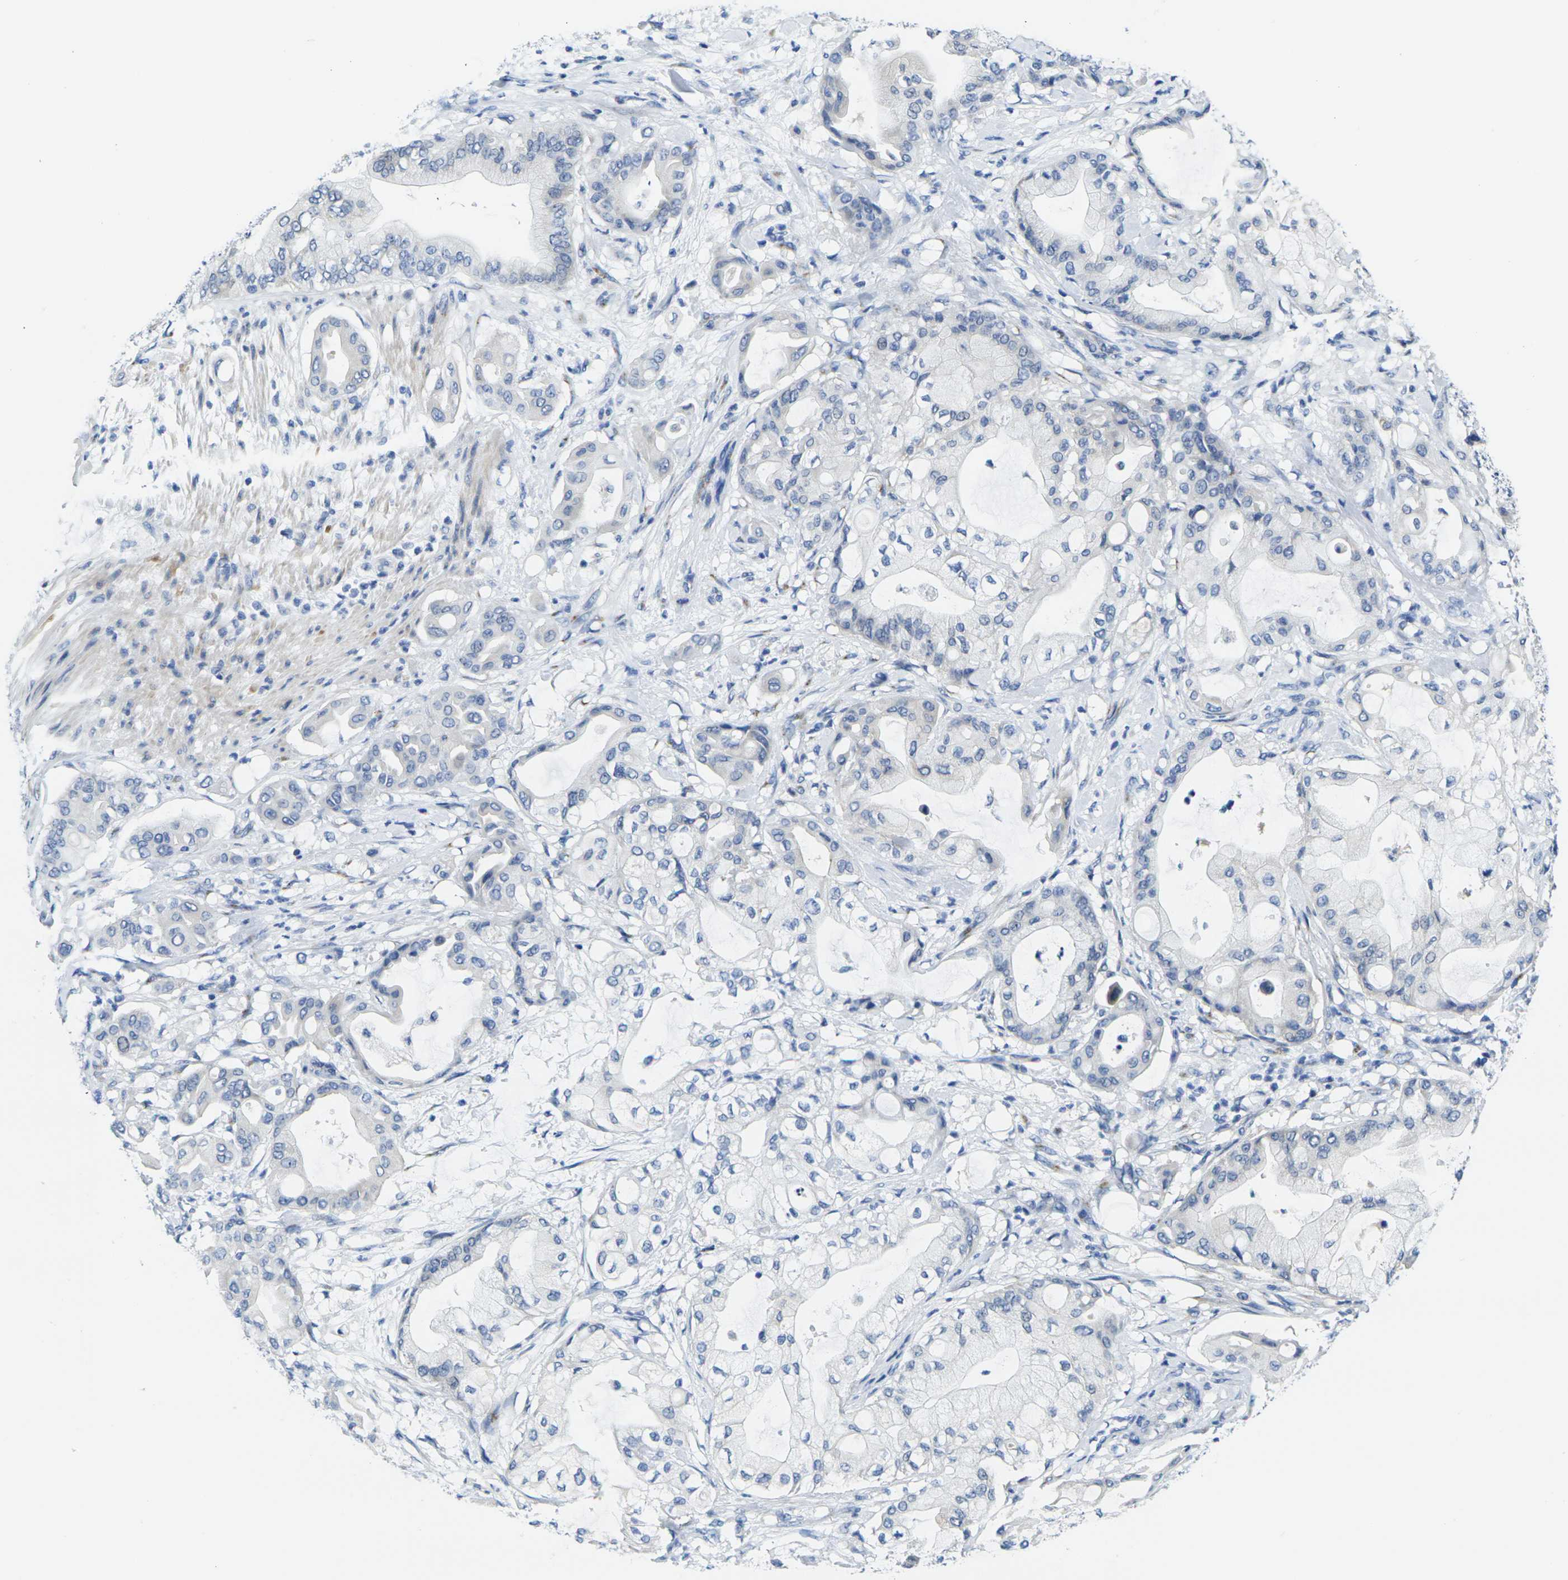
{"staining": {"intensity": "negative", "quantity": "none", "location": "none"}, "tissue": "pancreatic cancer", "cell_type": "Tumor cells", "image_type": "cancer", "snomed": [{"axis": "morphology", "description": "Adenocarcinoma, NOS"}, {"axis": "morphology", "description": "Adenocarcinoma, metastatic, NOS"}, {"axis": "topography", "description": "Lymph node"}, {"axis": "topography", "description": "Pancreas"}, {"axis": "topography", "description": "Duodenum"}], "caption": "Histopathology image shows no protein positivity in tumor cells of pancreatic cancer tissue.", "gene": "CRK", "patient": {"sex": "female", "age": 64}}